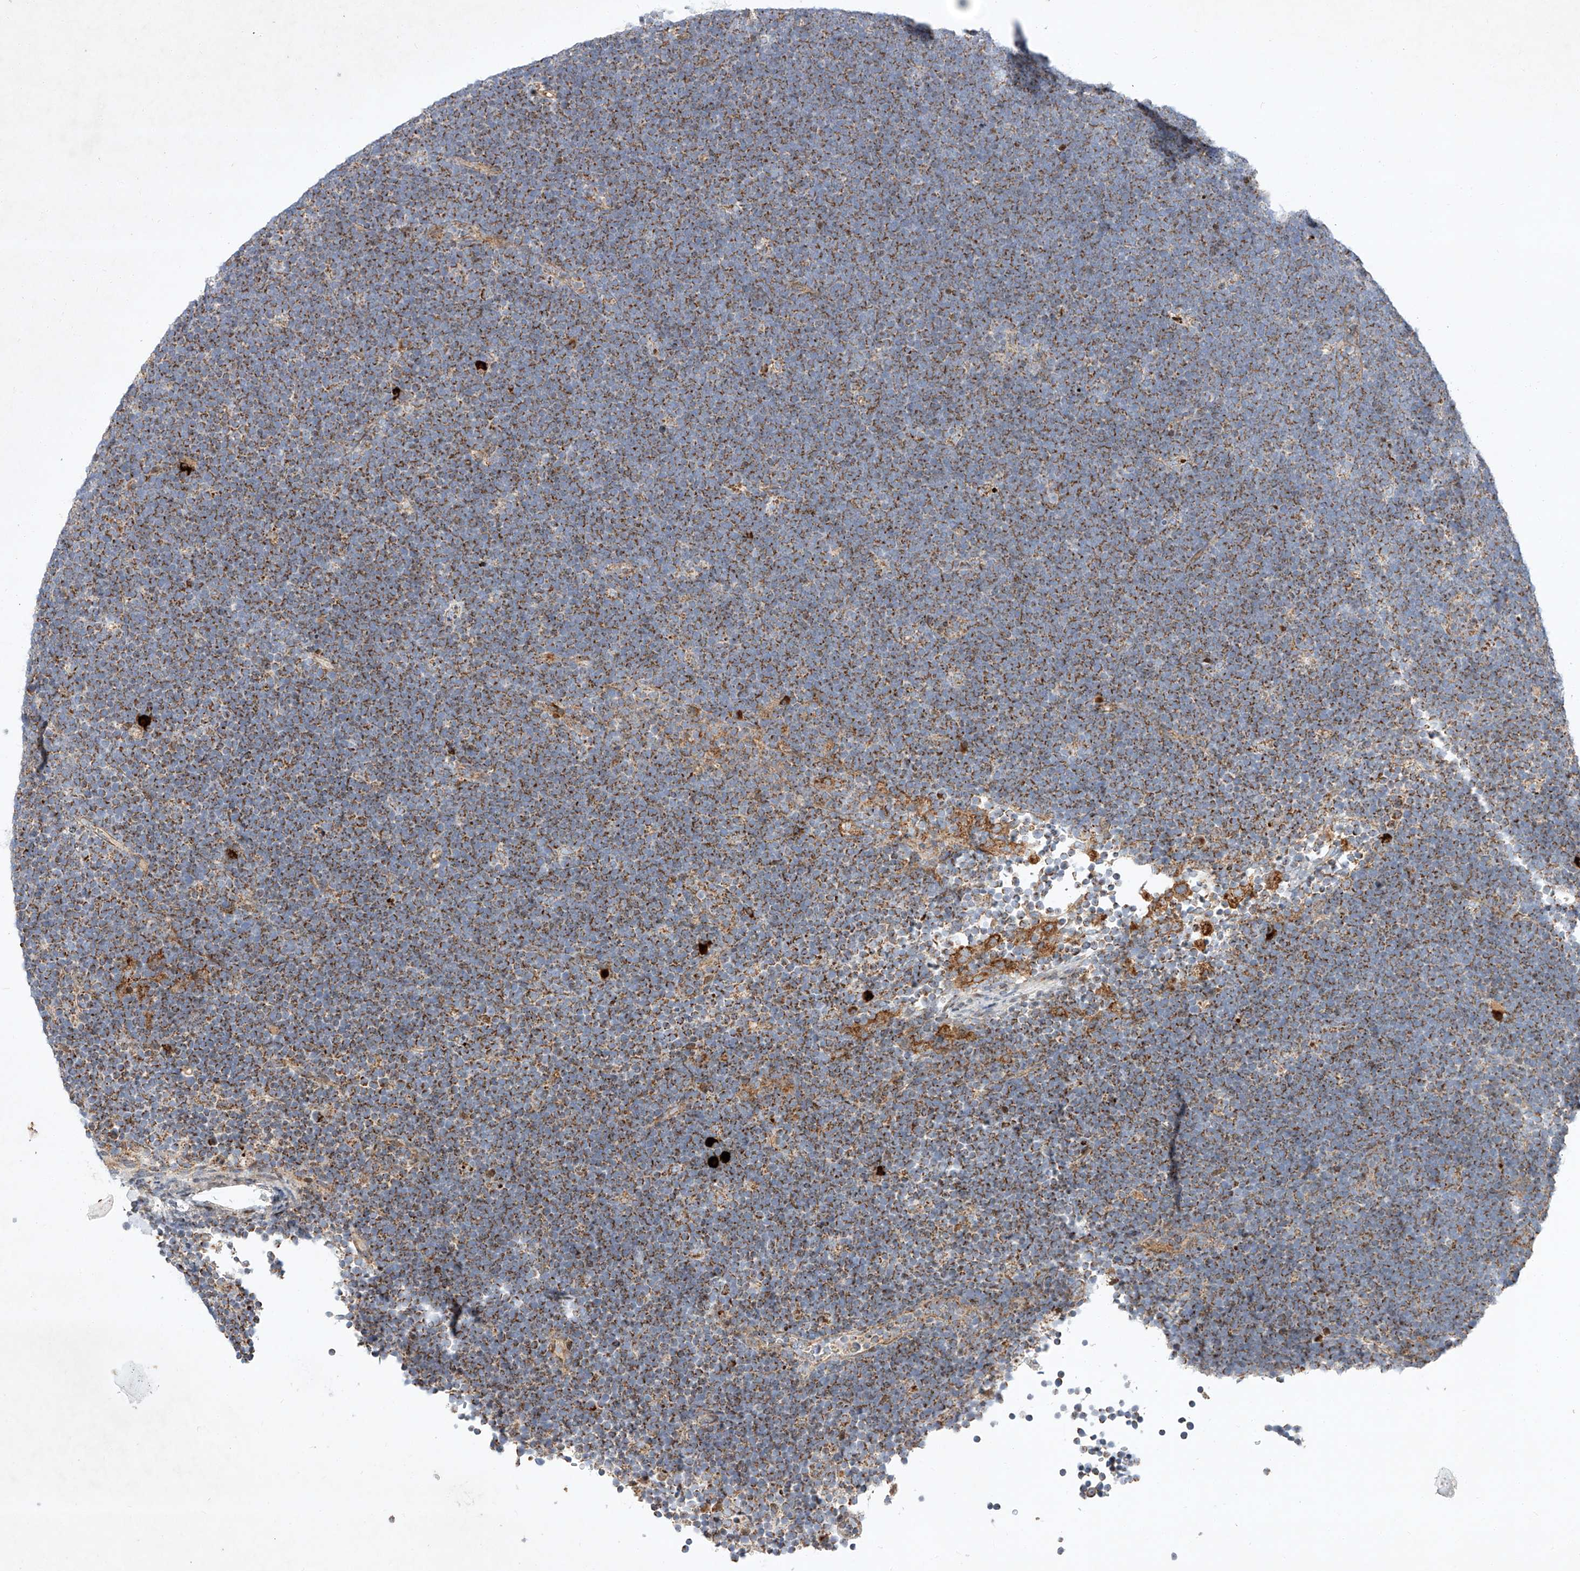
{"staining": {"intensity": "moderate", "quantity": ">75%", "location": "cytoplasmic/membranous"}, "tissue": "lymphoma", "cell_type": "Tumor cells", "image_type": "cancer", "snomed": [{"axis": "morphology", "description": "Malignant lymphoma, non-Hodgkin's type, High grade"}, {"axis": "topography", "description": "Lymph node"}], "caption": "A brown stain shows moderate cytoplasmic/membranous positivity of a protein in human lymphoma tumor cells.", "gene": "OSGEPL1", "patient": {"sex": "male", "age": 13}}